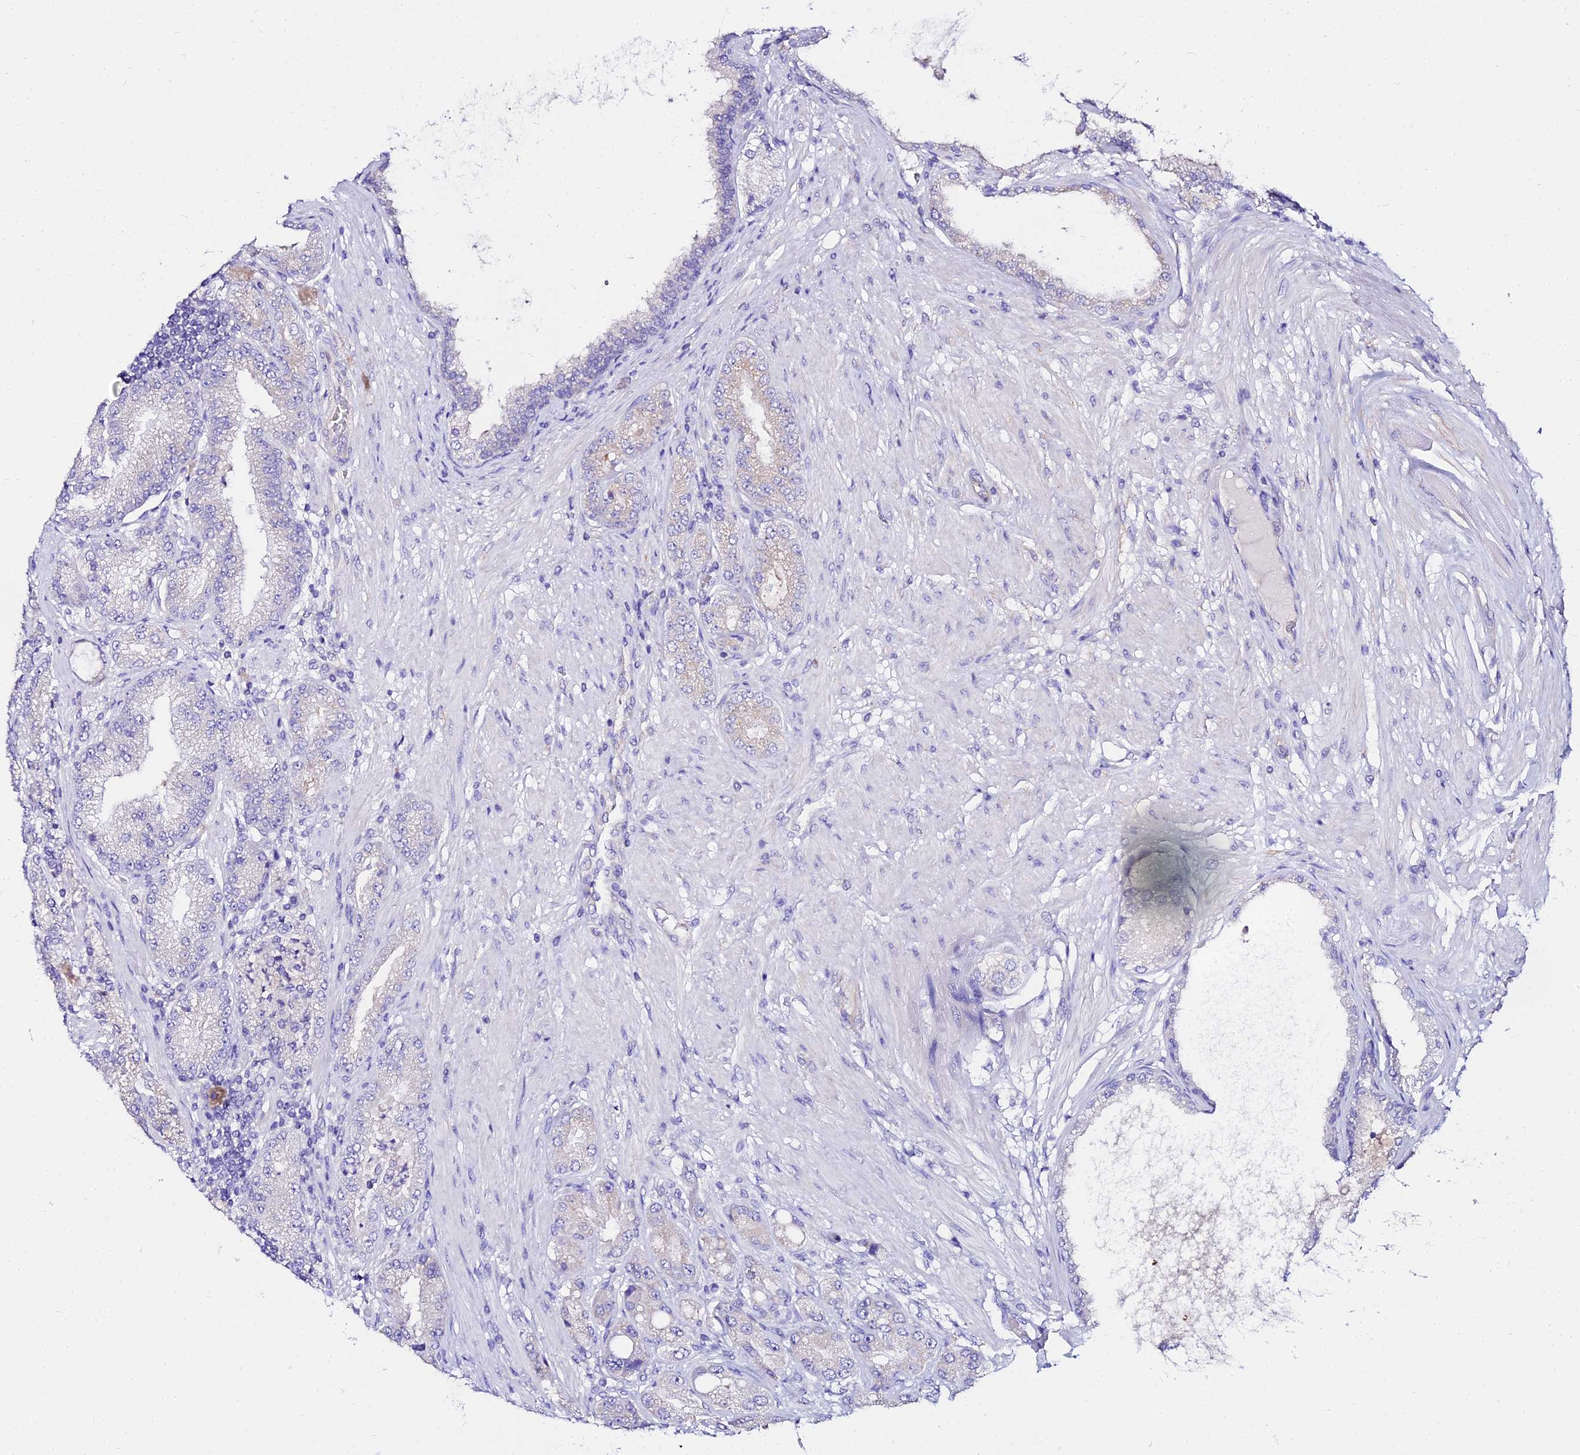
{"staining": {"intensity": "negative", "quantity": "none", "location": "none"}, "tissue": "prostate cancer", "cell_type": "Tumor cells", "image_type": "cancer", "snomed": [{"axis": "morphology", "description": "Adenocarcinoma, High grade"}, {"axis": "topography", "description": "Prostate"}], "caption": "Prostate cancer (adenocarcinoma (high-grade)) stained for a protein using immunohistochemistry reveals no expression tumor cells.", "gene": "TUBA3D", "patient": {"sex": "male", "age": 71}}